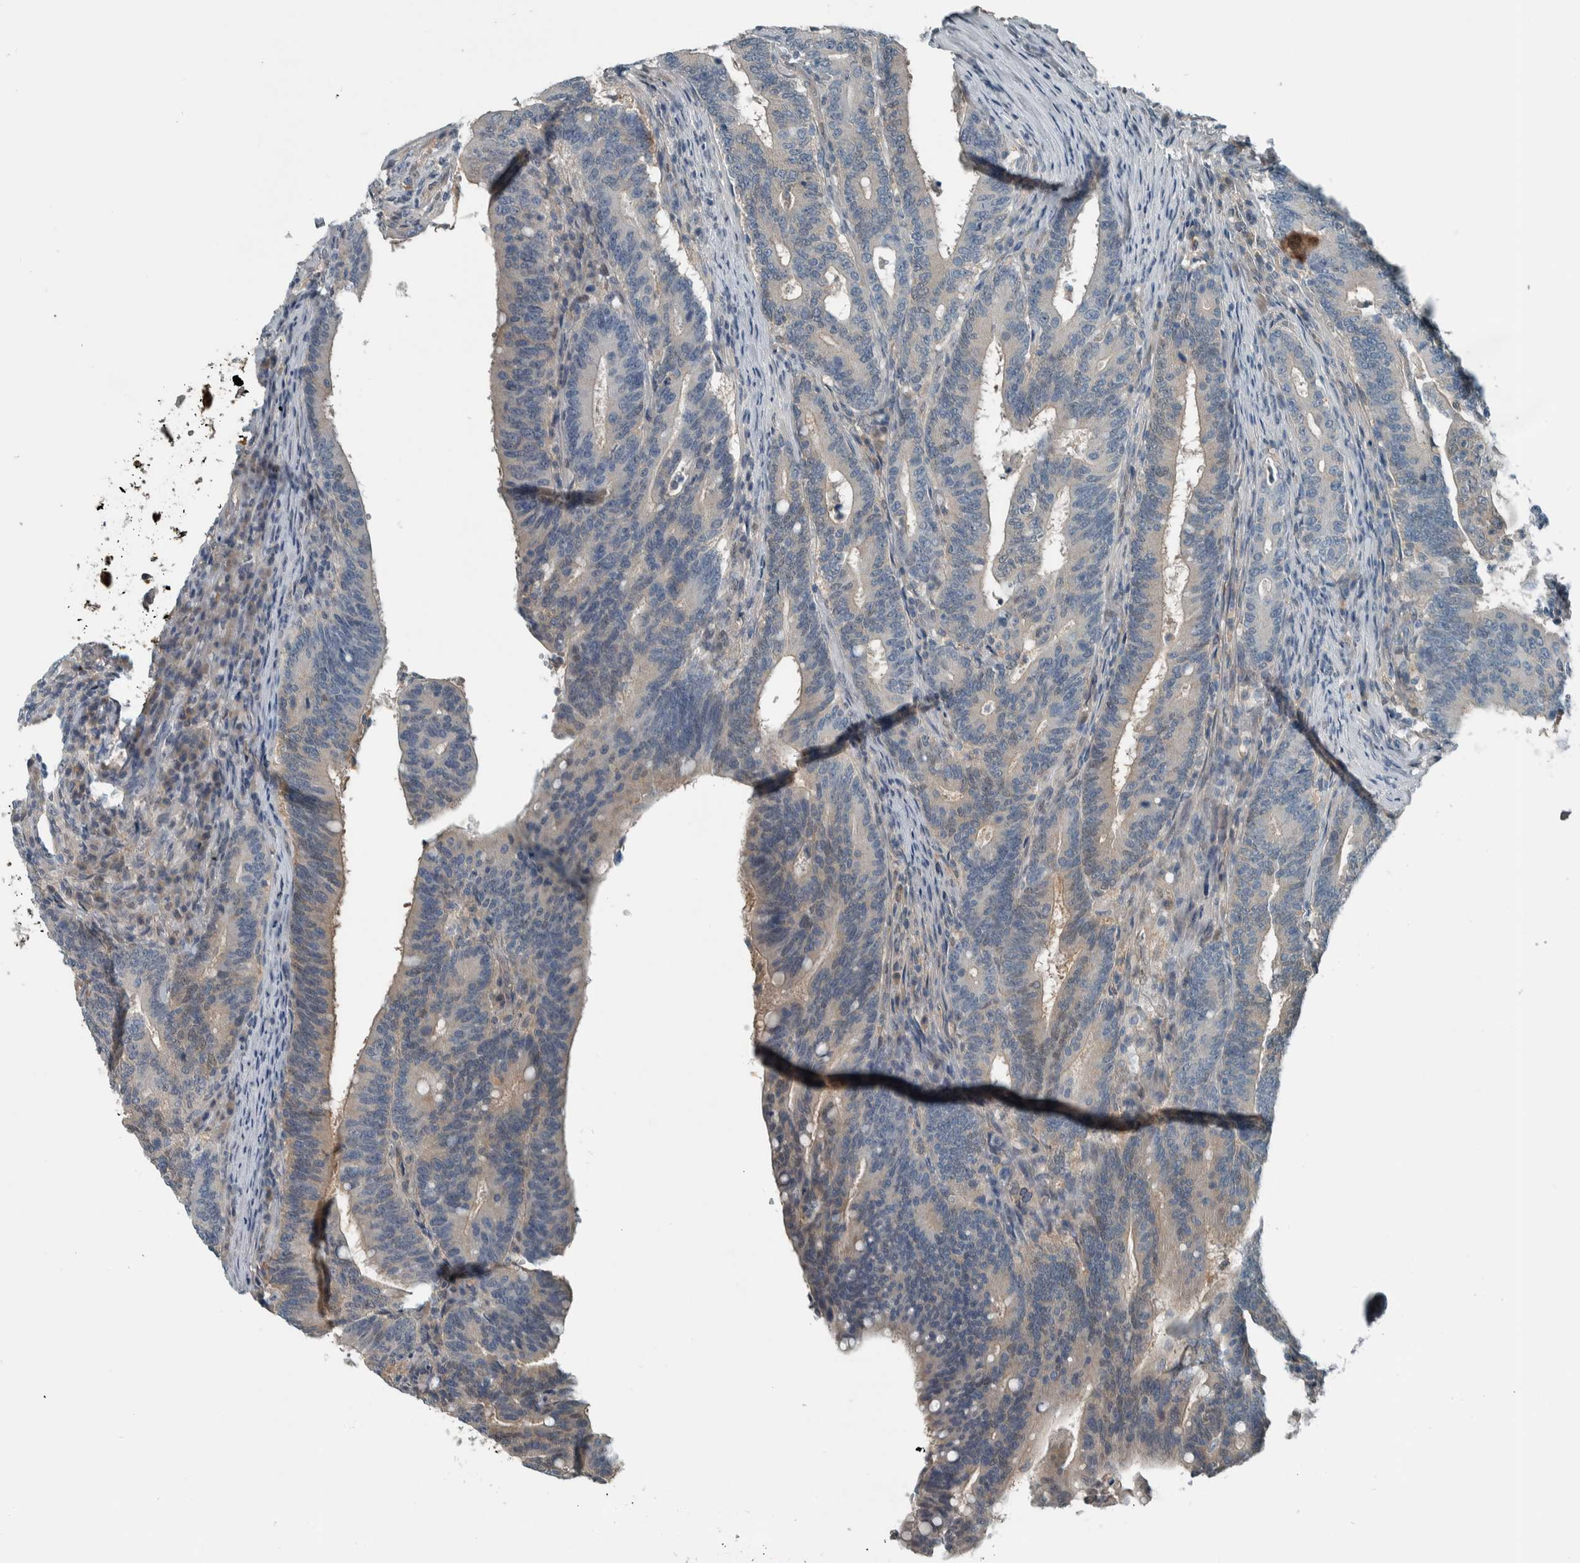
{"staining": {"intensity": "weak", "quantity": "<25%", "location": "cytoplasmic/membranous"}, "tissue": "colorectal cancer", "cell_type": "Tumor cells", "image_type": "cancer", "snomed": [{"axis": "morphology", "description": "Adenocarcinoma, NOS"}, {"axis": "topography", "description": "Colon"}], "caption": "There is no significant staining in tumor cells of colorectal adenocarcinoma. Brightfield microscopy of IHC stained with DAB (brown) and hematoxylin (blue), captured at high magnification.", "gene": "ALAD", "patient": {"sex": "female", "age": 66}}